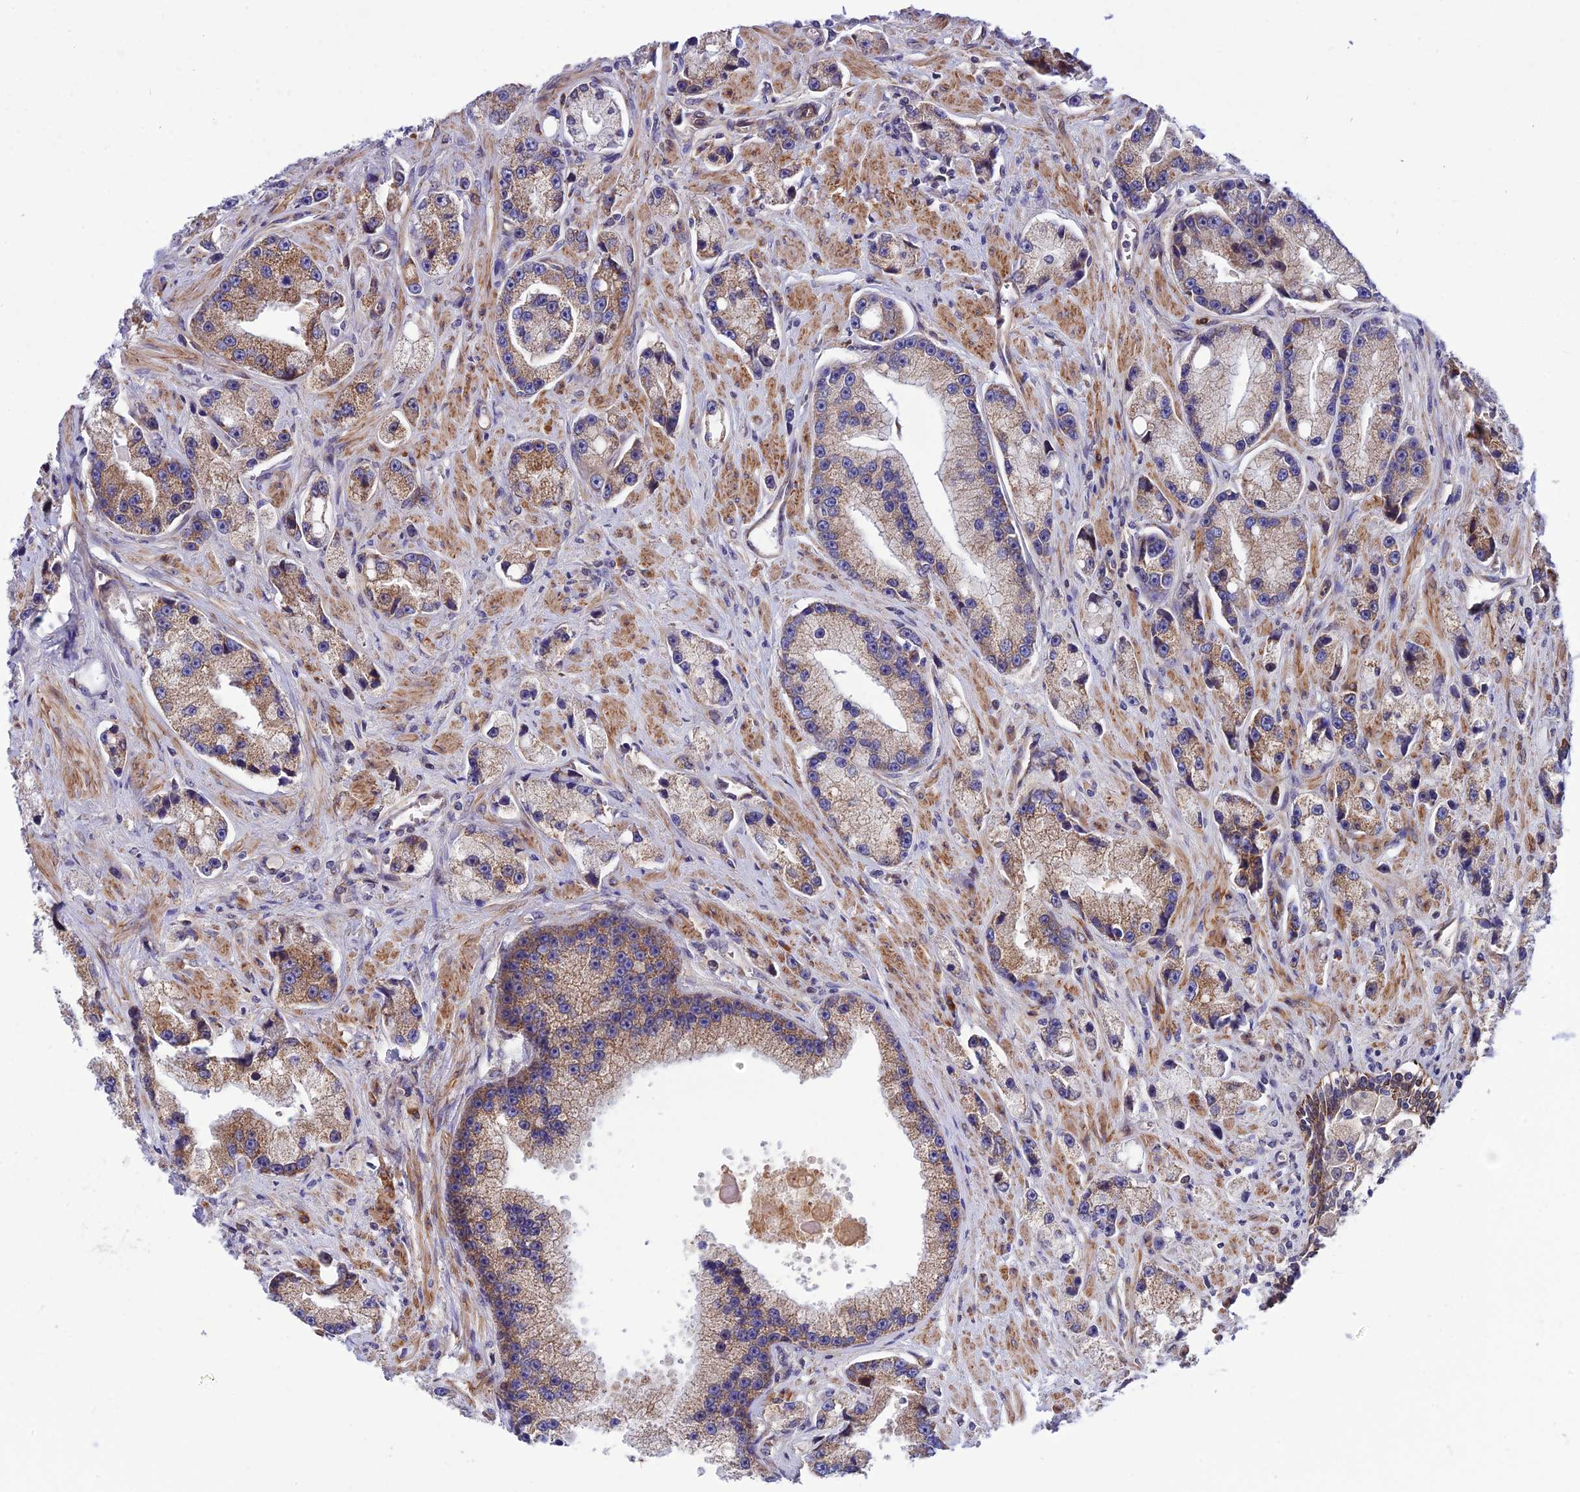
{"staining": {"intensity": "moderate", "quantity": "25%-75%", "location": "cytoplasmic/membranous"}, "tissue": "prostate cancer", "cell_type": "Tumor cells", "image_type": "cancer", "snomed": [{"axis": "morphology", "description": "Adenocarcinoma, High grade"}, {"axis": "topography", "description": "Prostate"}], "caption": "Immunohistochemical staining of human high-grade adenocarcinoma (prostate) demonstrates medium levels of moderate cytoplasmic/membranous protein positivity in approximately 25%-75% of tumor cells.", "gene": "TRIM43B", "patient": {"sex": "male", "age": 74}}